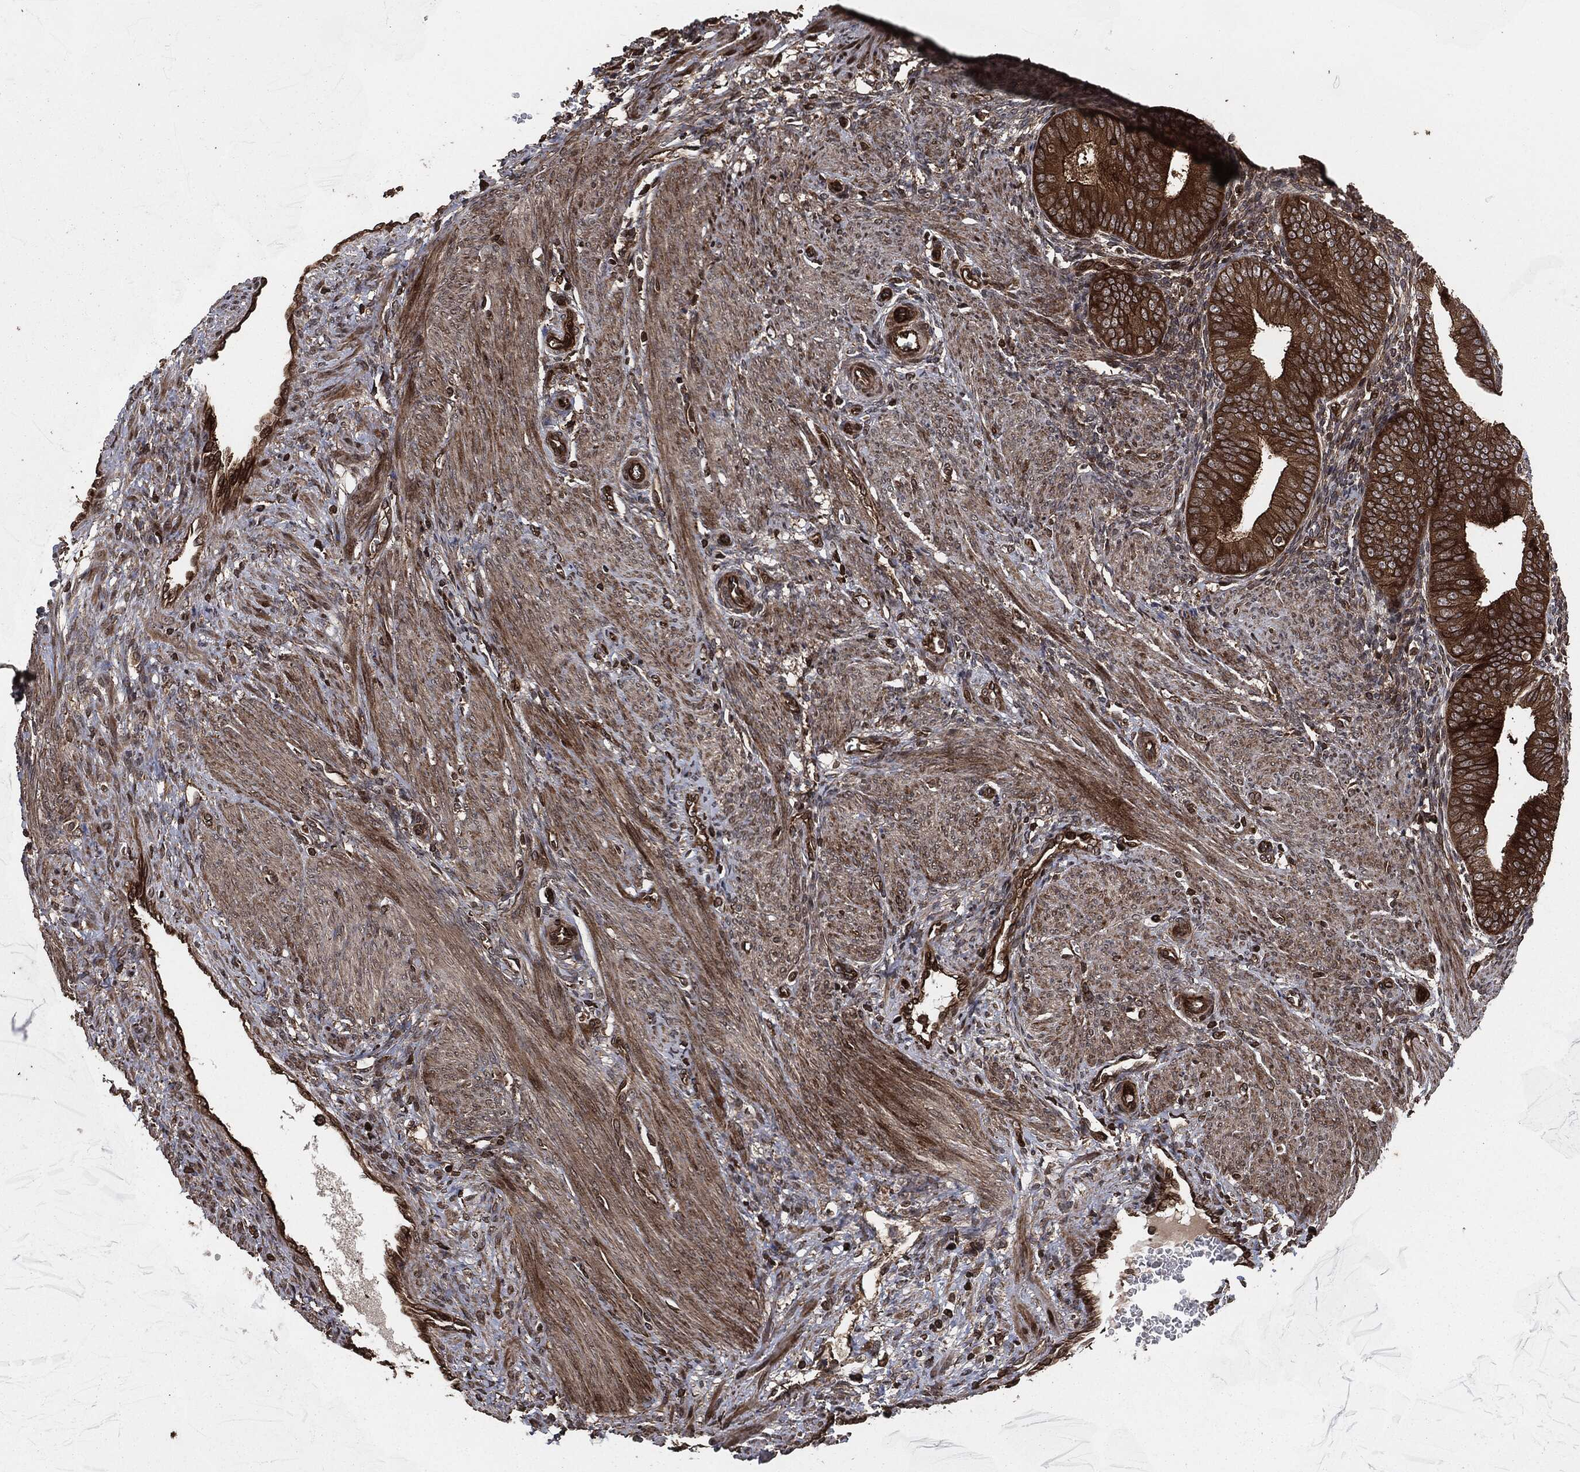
{"staining": {"intensity": "moderate", "quantity": ">75%", "location": "cytoplasmic/membranous"}, "tissue": "endometrium", "cell_type": "Cells in endometrial stroma", "image_type": "normal", "snomed": [{"axis": "morphology", "description": "Normal tissue, NOS"}, {"axis": "topography", "description": "Endometrium"}], "caption": "Immunohistochemistry (IHC) image of normal human endometrium stained for a protein (brown), which exhibits medium levels of moderate cytoplasmic/membranous positivity in approximately >75% of cells in endometrial stroma.", "gene": "IFIT1", "patient": {"sex": "female", "age": 39}}